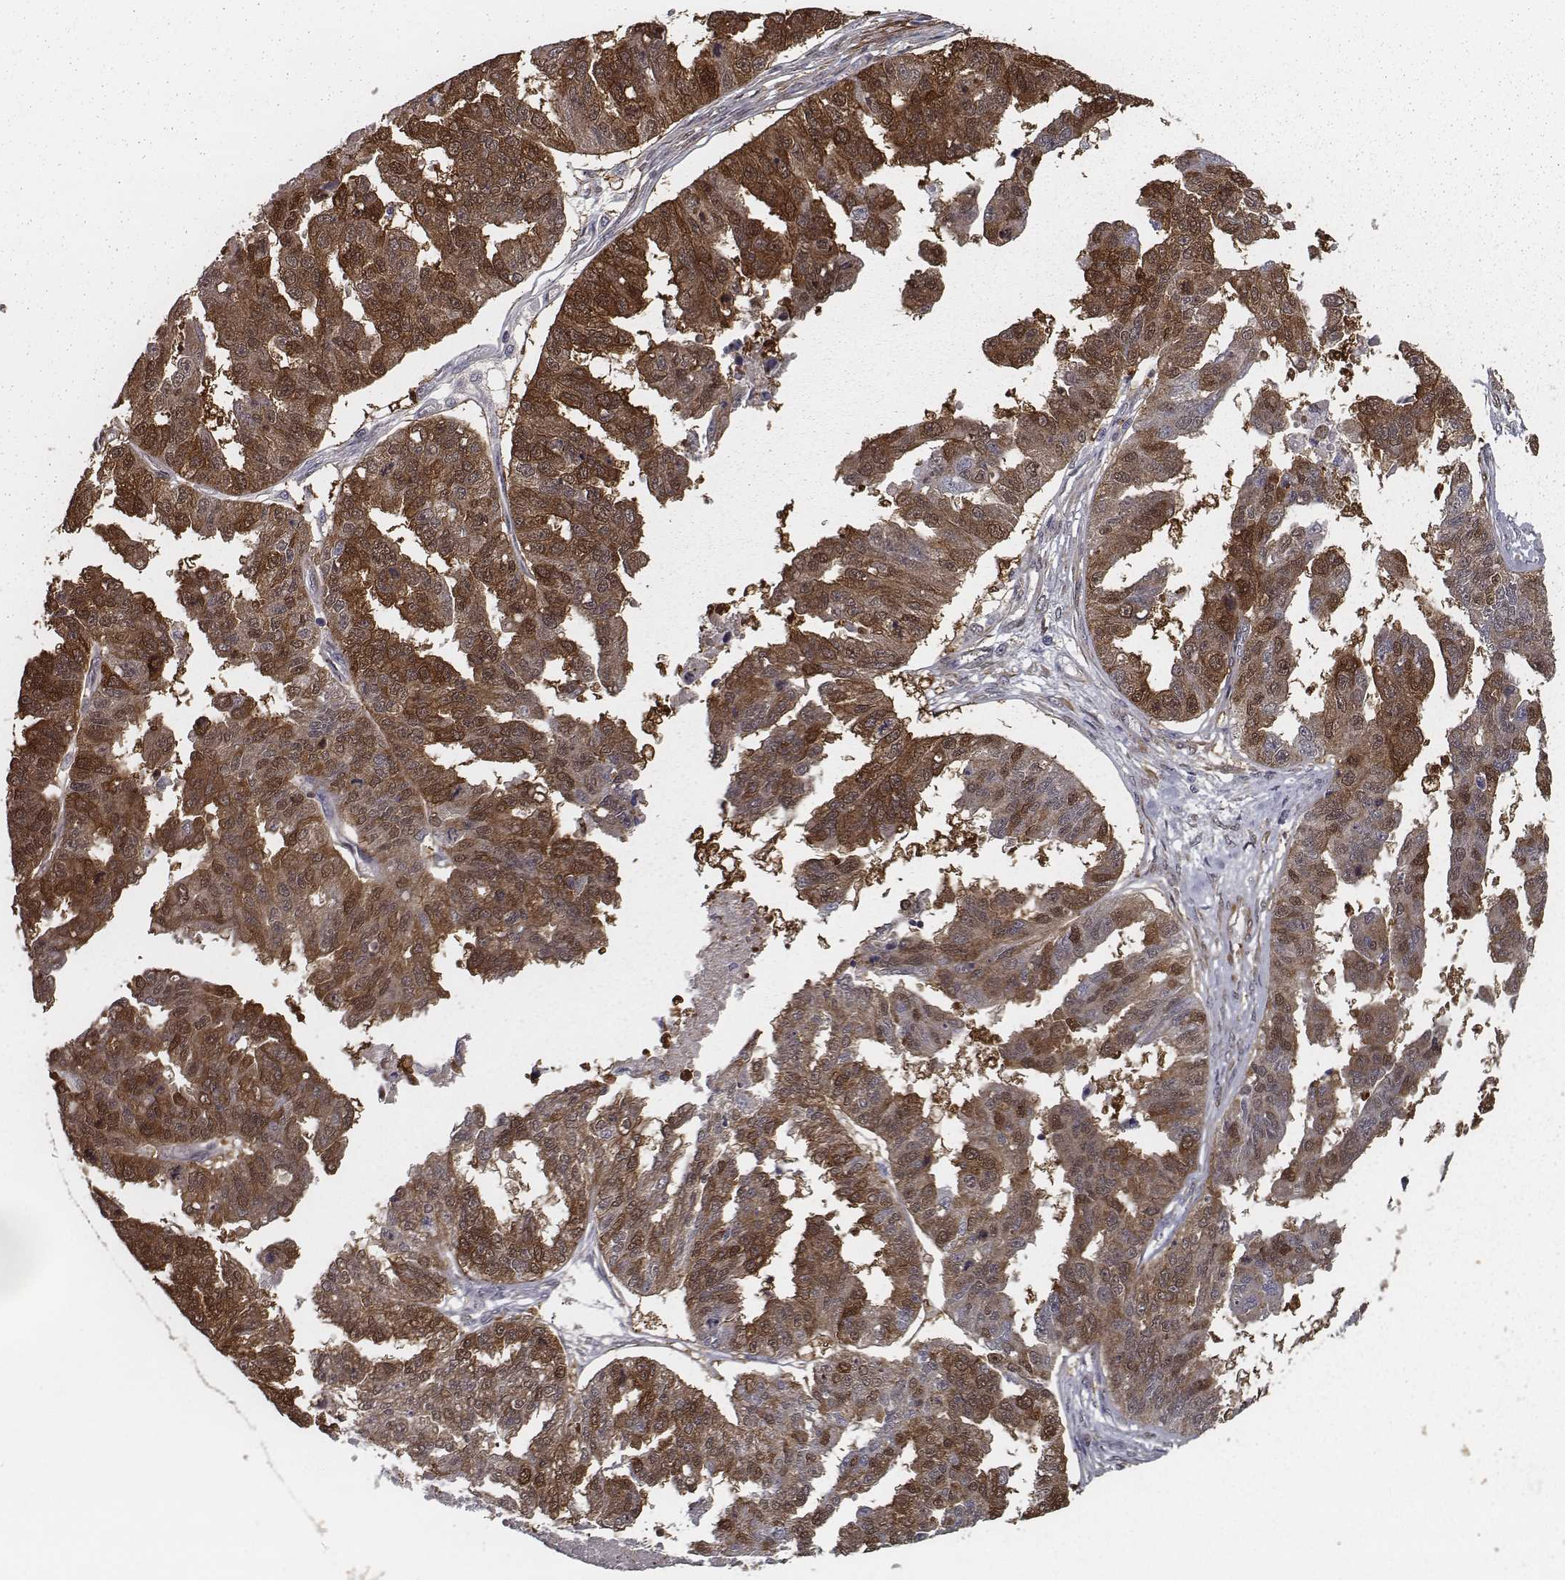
{"staining": {"intensity": "strong", "quantity": ">75%", "location": "cytoplasmic/membranous"}, "tissue": "ovarian cancer", "cell_type": "Tumor cells", "image_type": "cancer", "snomed": [{"axis": "morphology", "description": "Cystadenocarcinoma, serous, NOS"}, {"axis": "topography", "description": "Ovary"}], "caption": "This is a photomicrograph of immunohistochemistry staining of ovarian cancer (serous cystadenocarcinoma), which shows strong expression in the cytoplasmic/membranous of tumor cells.", "gene": "ISYNA1", "patient": {"sex": "female", "age": 58}}